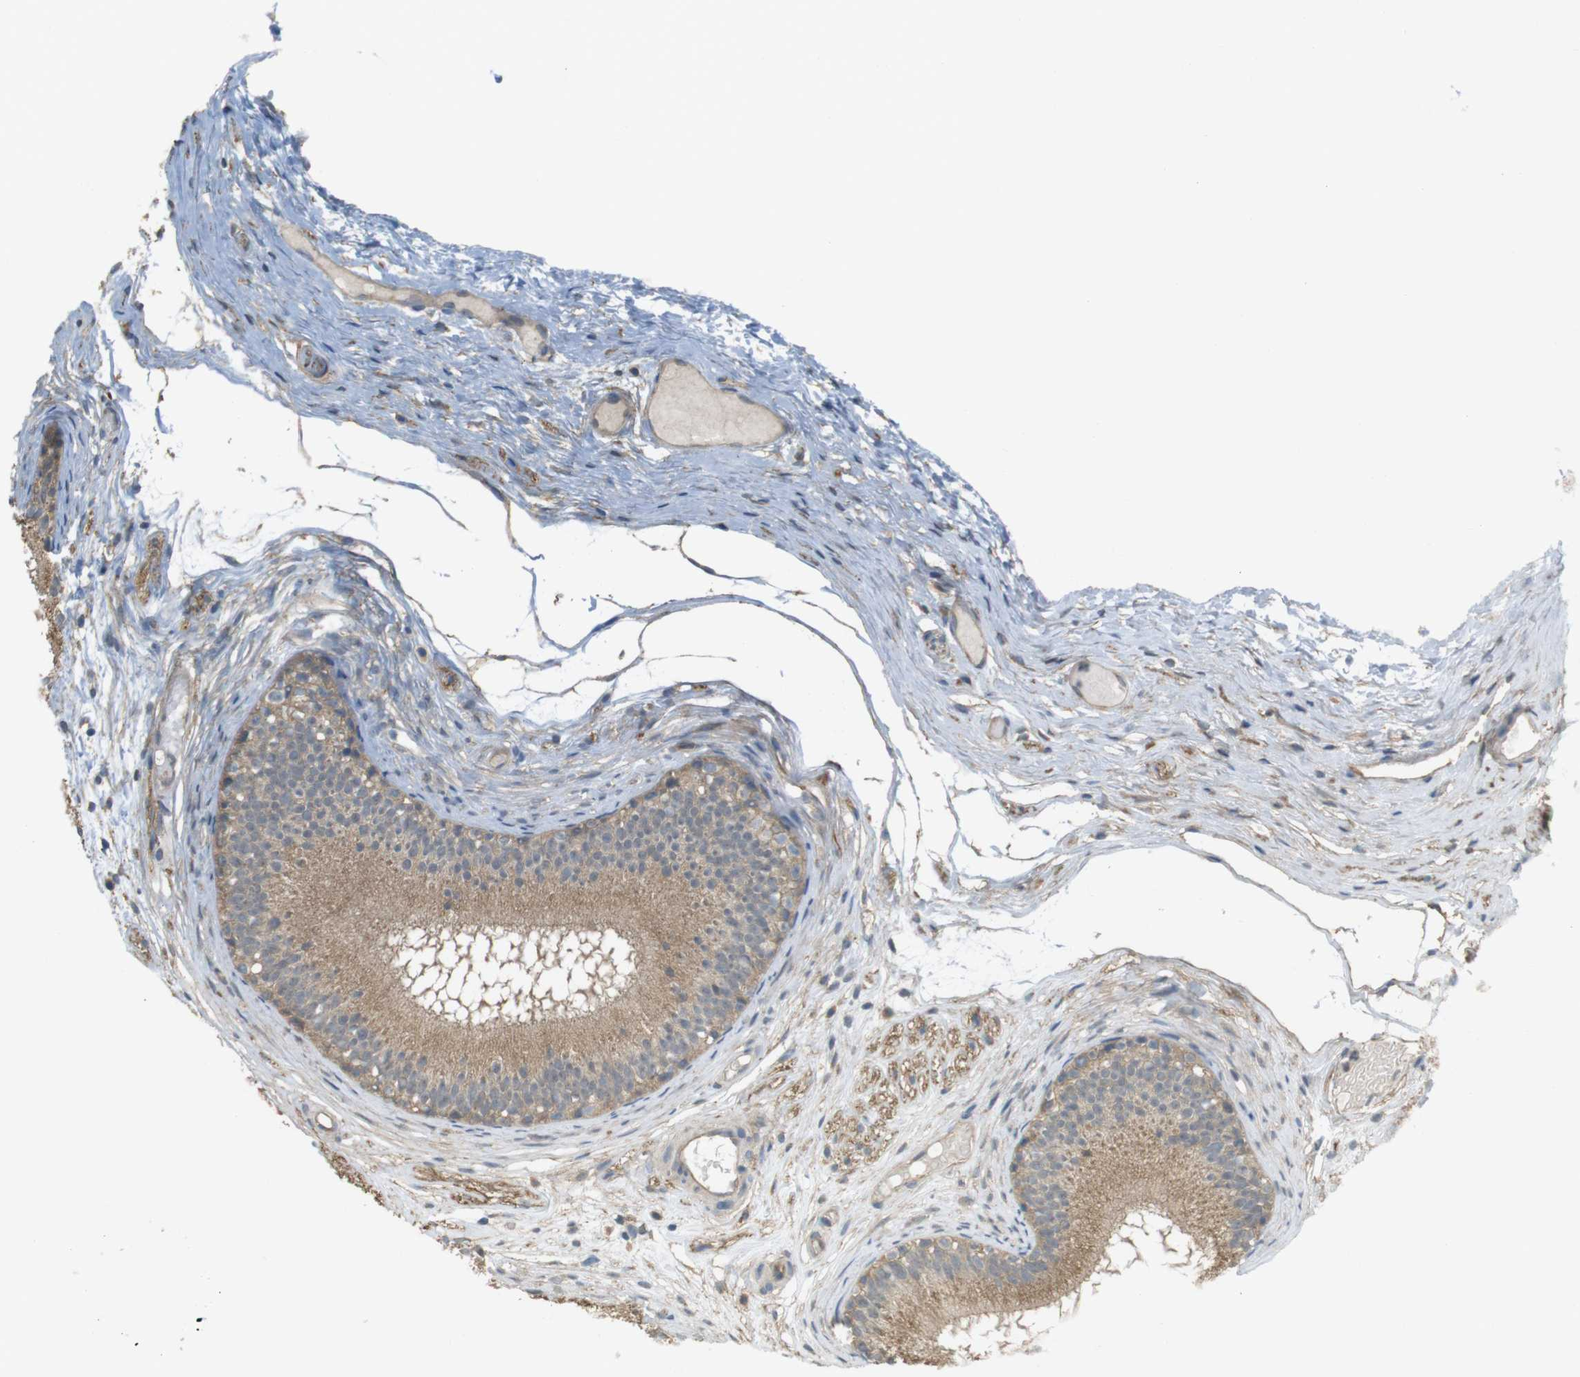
{"staining": {"intensity": "moderate", "quantity": ">75%", "location": "cytoplasmic/membranous"}, "tissue": "epididymis", "cell_type": "Glandular cells", "image_type": "normal", "snomed": [{"axis": "morphology", "description": "Normal tissue, NOS"}, {"axis": "morphology", "description": "Atrophy, NOS"}, {"axis": "topography", "description": "Testis"}, {"axis": "topography", "description": "Epididymis"}], "caption": "Epididymis stained with IHC displays moderate cytoplasmic/membranous staining in about >75% of glandular cells. (IHC, brightfield microscopy, high magnification).", "gene": "ZDHHC20", "patient": {"sex": "male", "age": 18}}